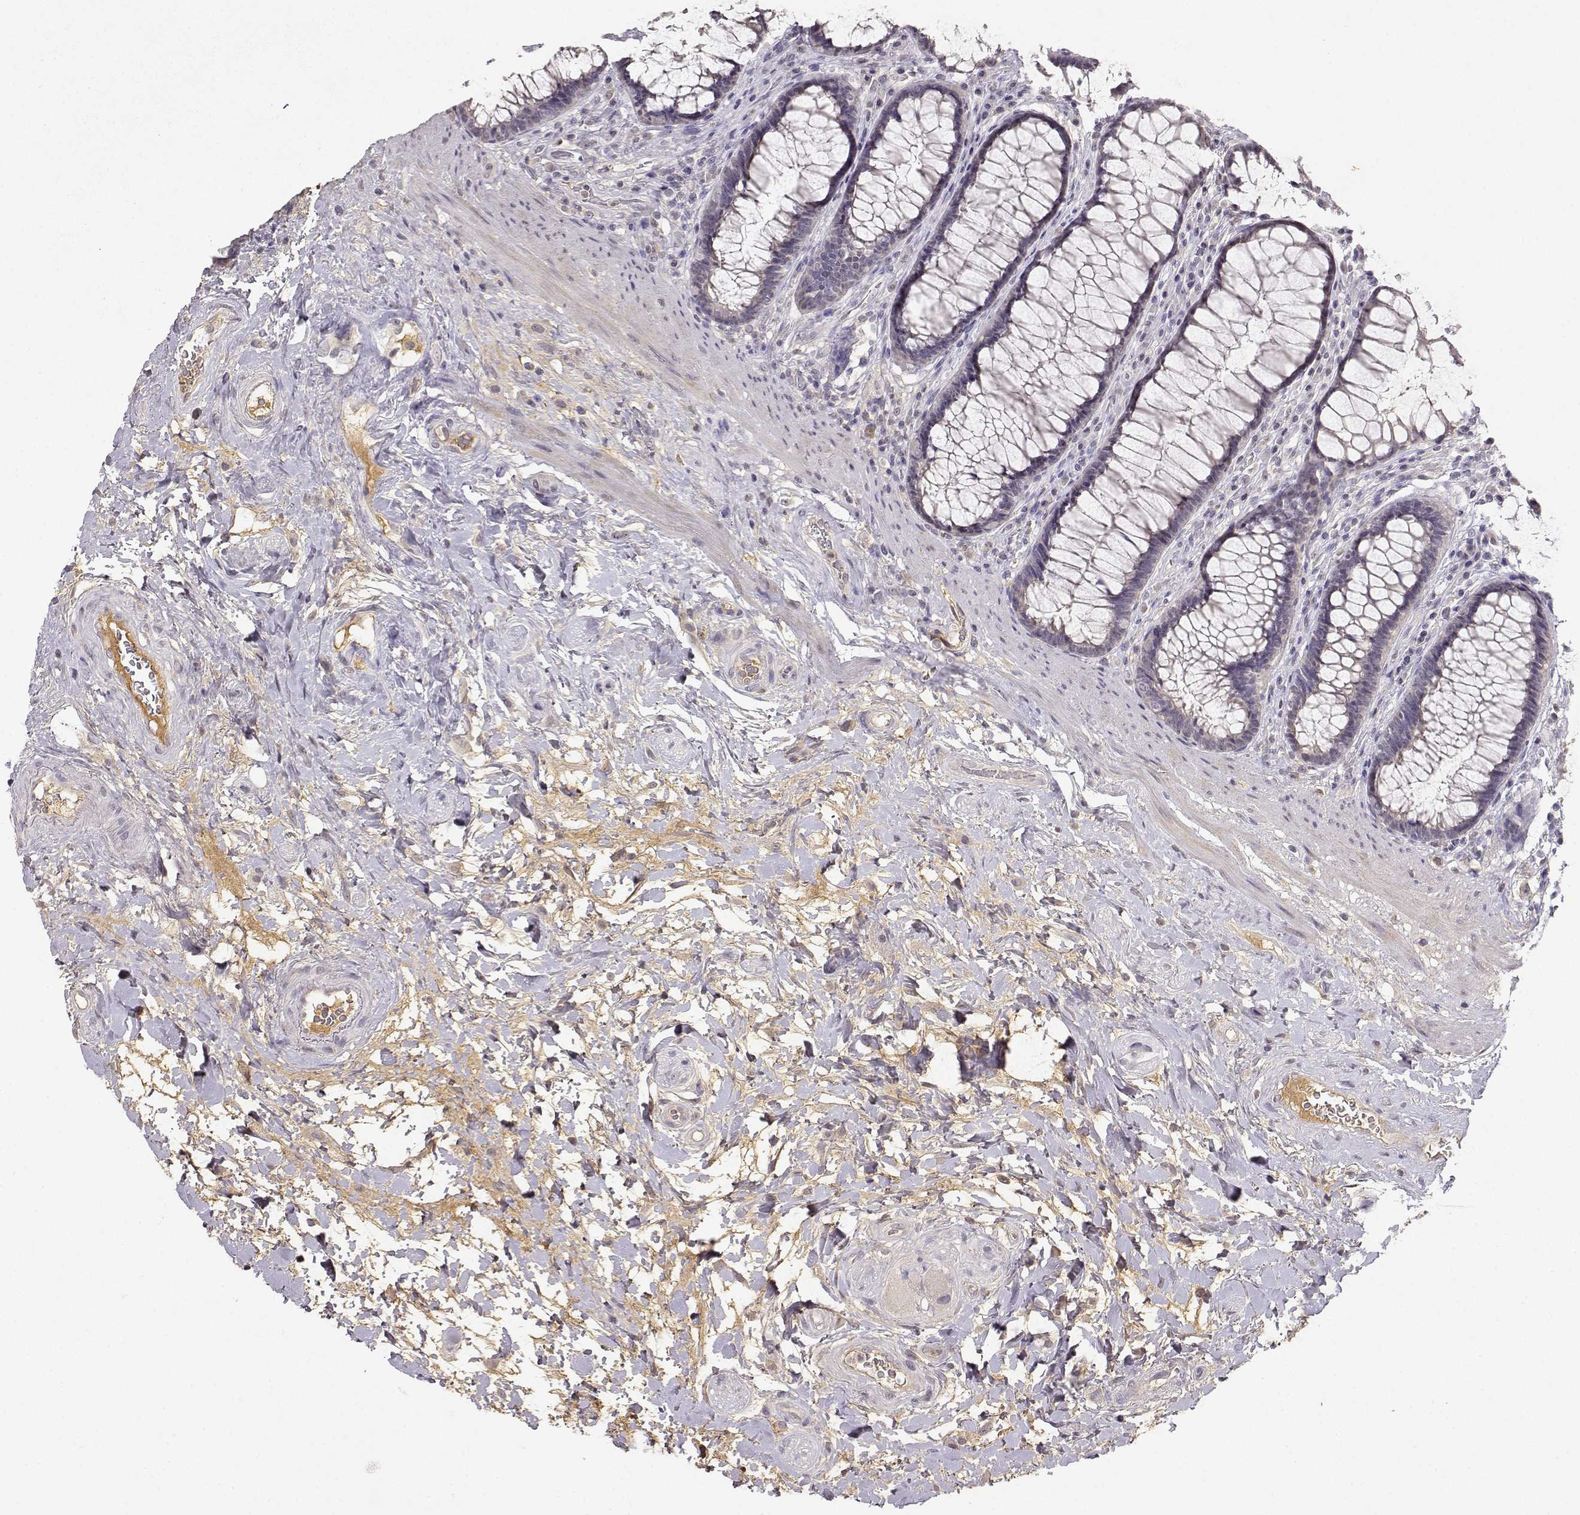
{"staining": {"intensity": "negative", "quantity": "none", "location": "none"}, "tissue": "rectum", "cell_type": "Glandular cells", "image_type": "normal", "snomed": [{"axis": "morphology", "description": "Normal tissue, NOS"}, {"axis": "topography", "description": "Rectum"}], "caption": "Glandular cells show no significant expression in unremarkable rectum. The staining was performed using DAB to visualize the protein expression in brown, while the nuclei were stained in blue with hematoxylin (Magnification: 20x).", "gene": "TACR1", "patient": {"sex": "male", "age": 72}}